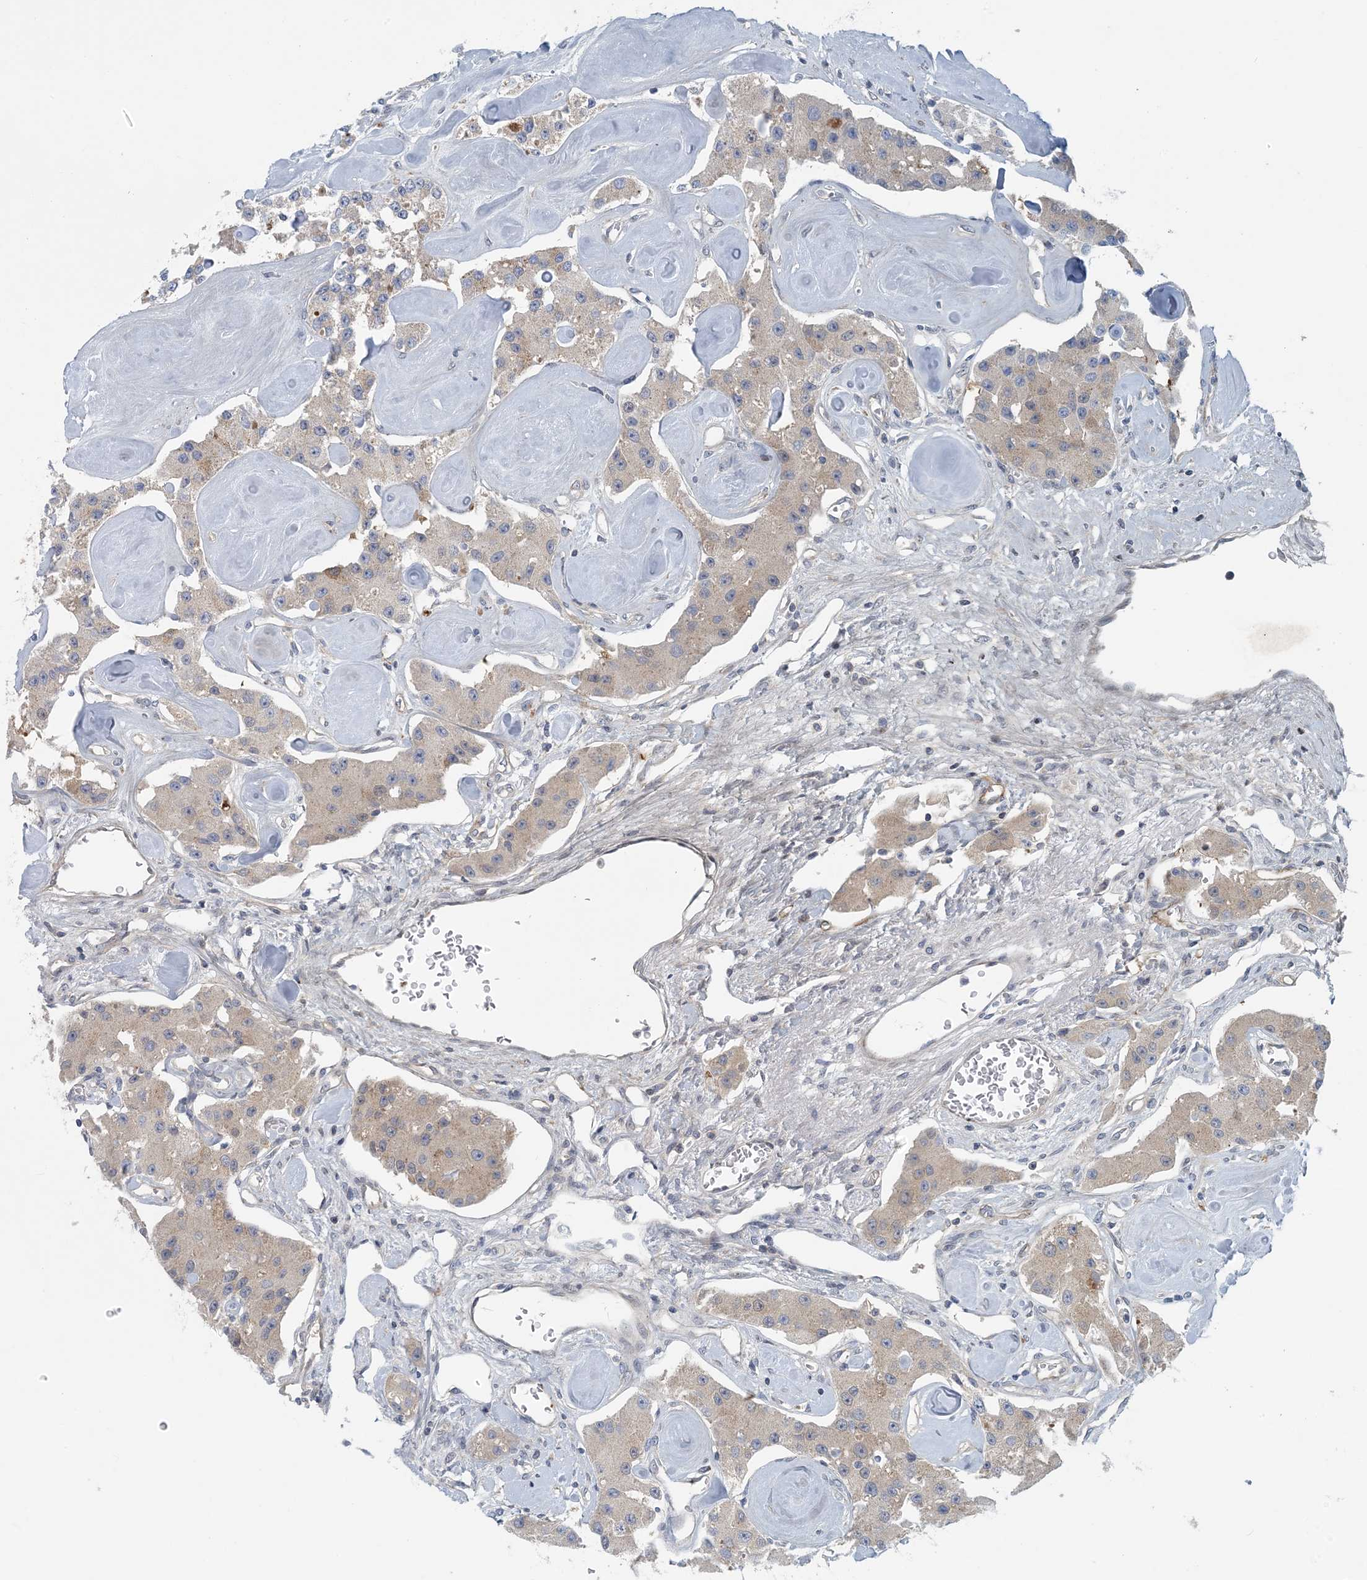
{"staining": {"intensity": "weak", "quantity": "<25%", "location": "cytoplasmic/membranous"}, "tissue": "carcinoid", "cell_type": "Tumor cells", "image_type": "cancer", "snomed": [{"axis": "morphology", "description": "Carcinoid, malignant, NOS"}, {"axis": "topography", "description": "Pancreas"}], "caption": "Histopathology image shows no significant protein positivity in tumor cells of carcinoid (malignant).", "gene": "HIKESHI", "patient": {"sex": "male", "age": 41}}